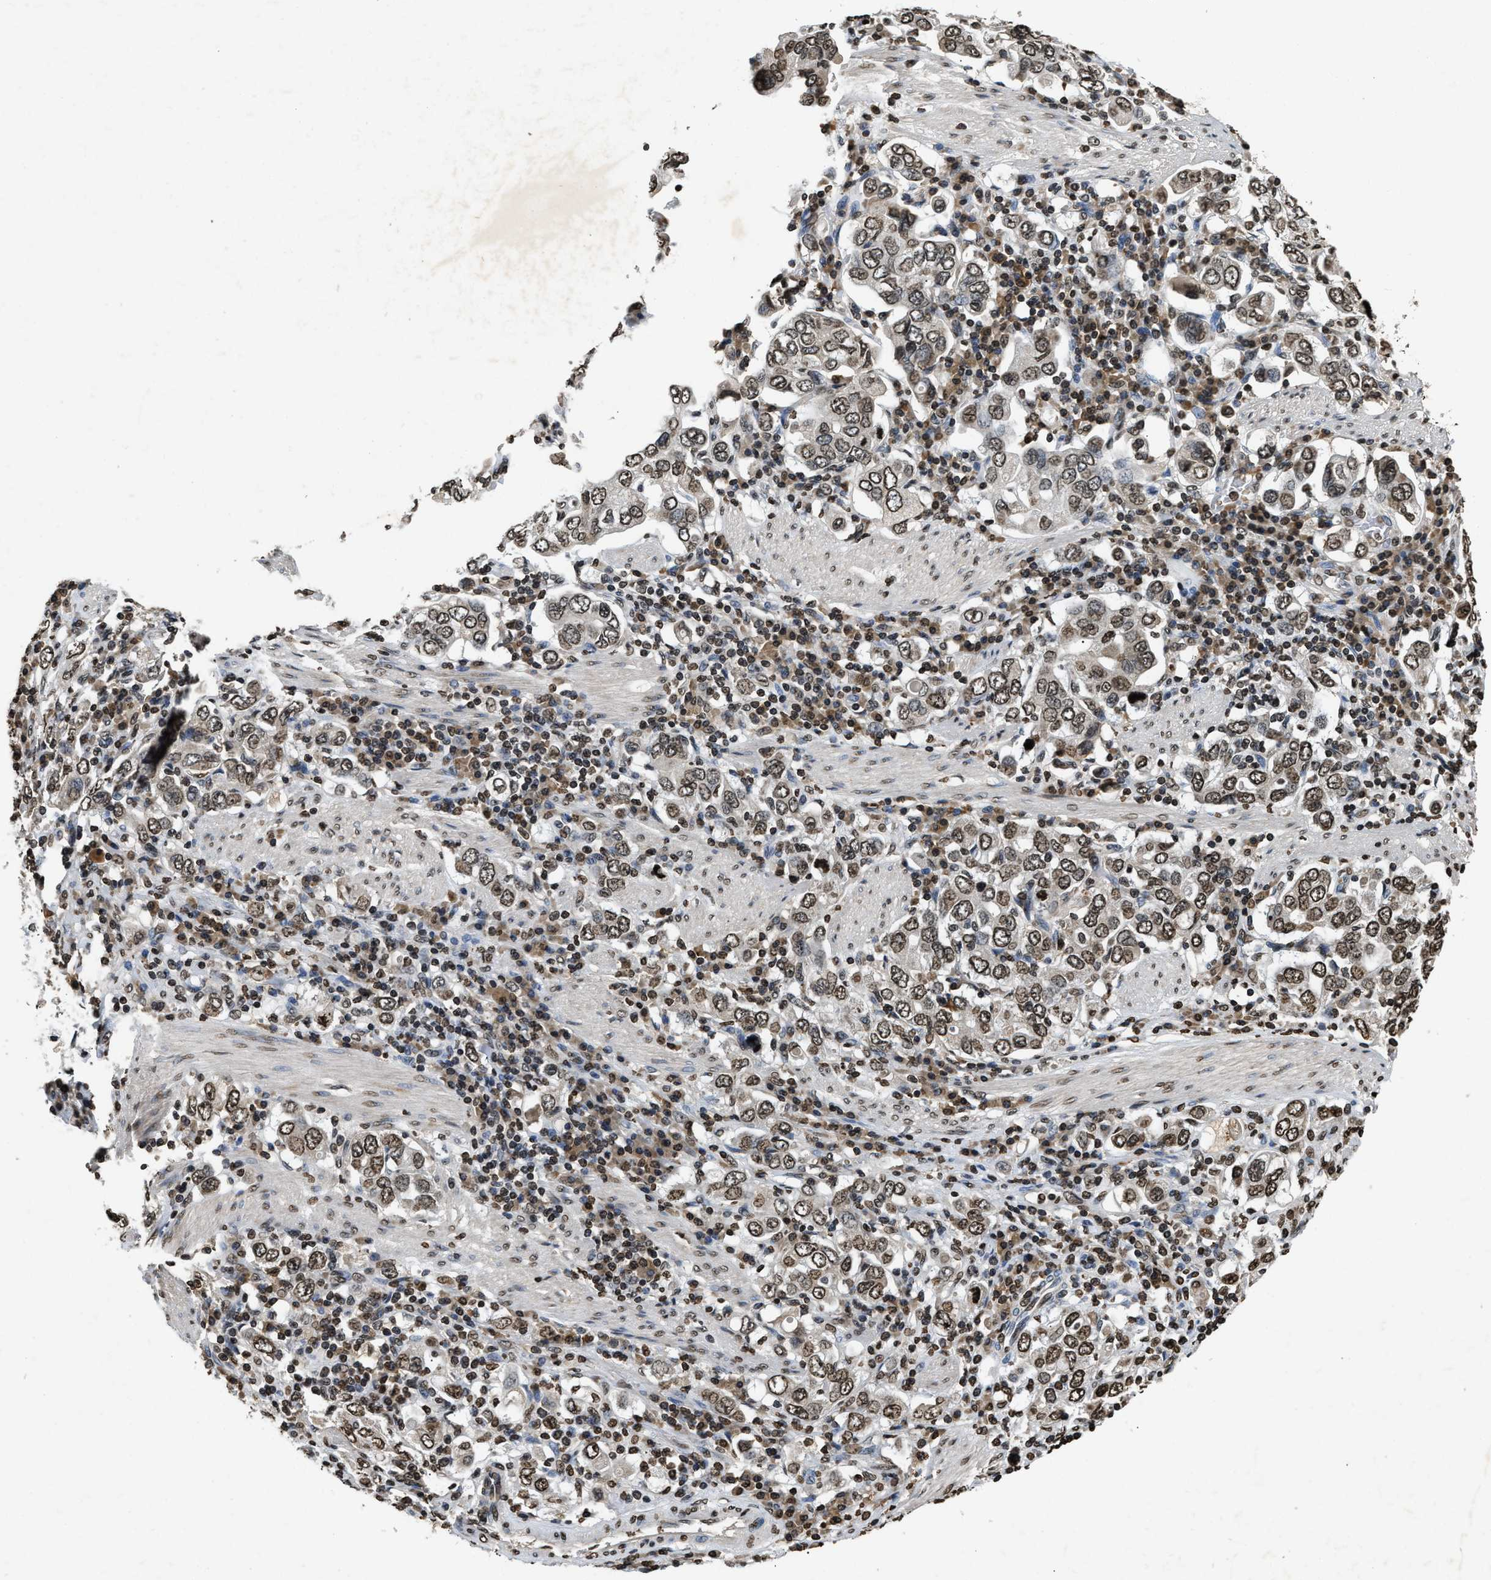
{"staining": {"intensity": "weak", "quantity": ">75%", "location": "nuclear"}, "tissue": "stomach cancer", "cell_type": "Tumor cells", "image_type": "cancer", "snomed": [{"axis": "morphology", "description": "Adenocarcinoma, NOS"}, {"axis": "topography", "description": "Stomach, upper"}], "caption": "Stomach adenocarcinoma stained with DAB (3,3'-diaminobenzidine) immunohistochemistry reveals low levels of weak nuclear staining in approximately >75% of tumor cells. (brown staining indicates protein expression, while blue staining denotes nuclei).", "gene": "DNASE1L3", "patient": {"sex": "male", "age": 62}}